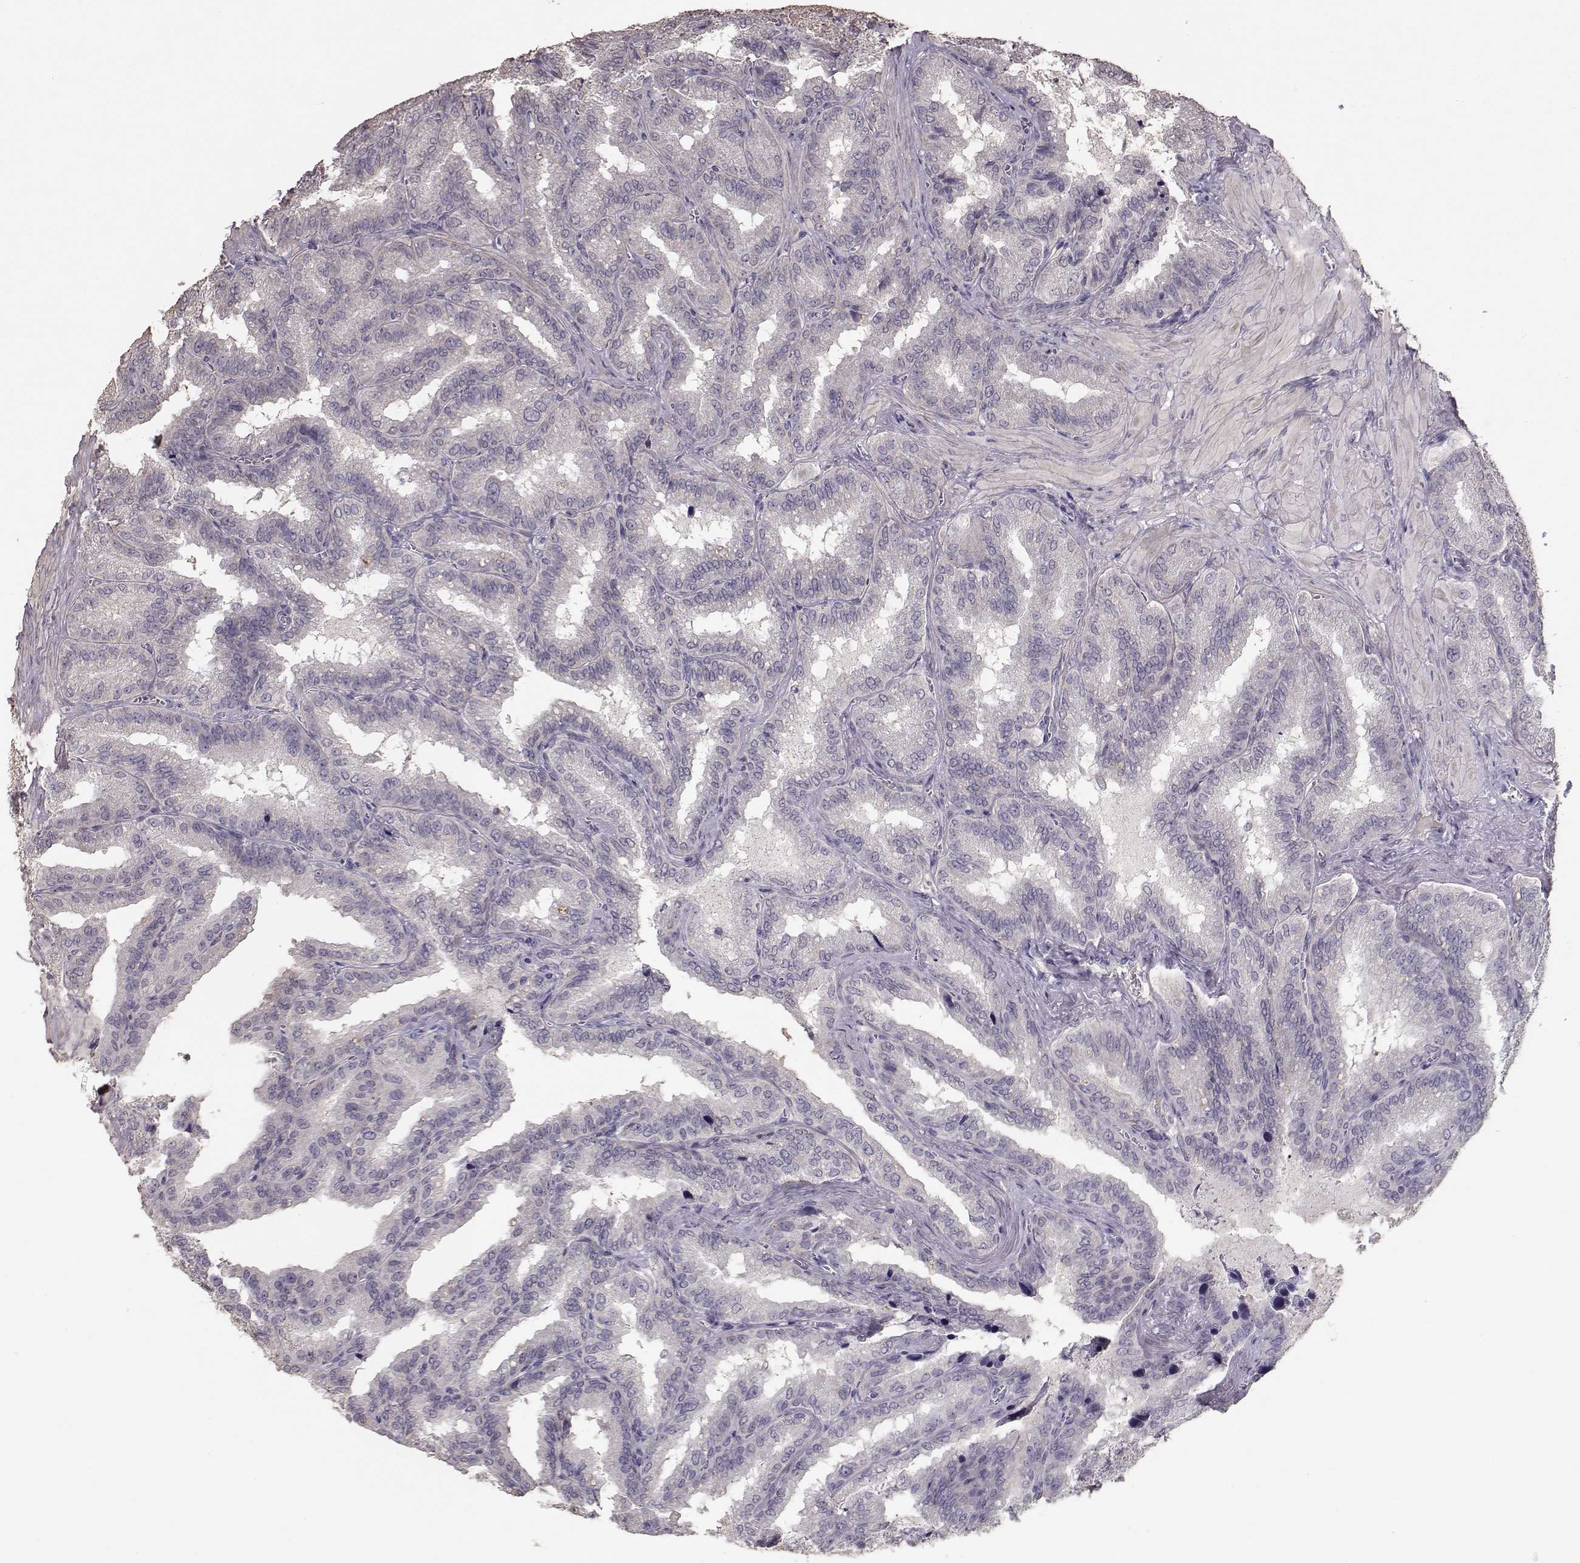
{"staining": {"intensity": "negative", "quantity": "none", "location": "none"}, "tissue": "seminal vesicle", "cell_type": "Glandular cells", "image_type": "normal", "snomed": [{"axis": "morphology", "description": "Normal tissue, NOS"}, {"axis": "topography", "description": "Seminal veicle"}], "caption": "Protein analysis of normal seminal vesicle shows no significant staining in glandular cells.", "gene": "PMCH", "patient": {"sex": "male", "age": 37}}